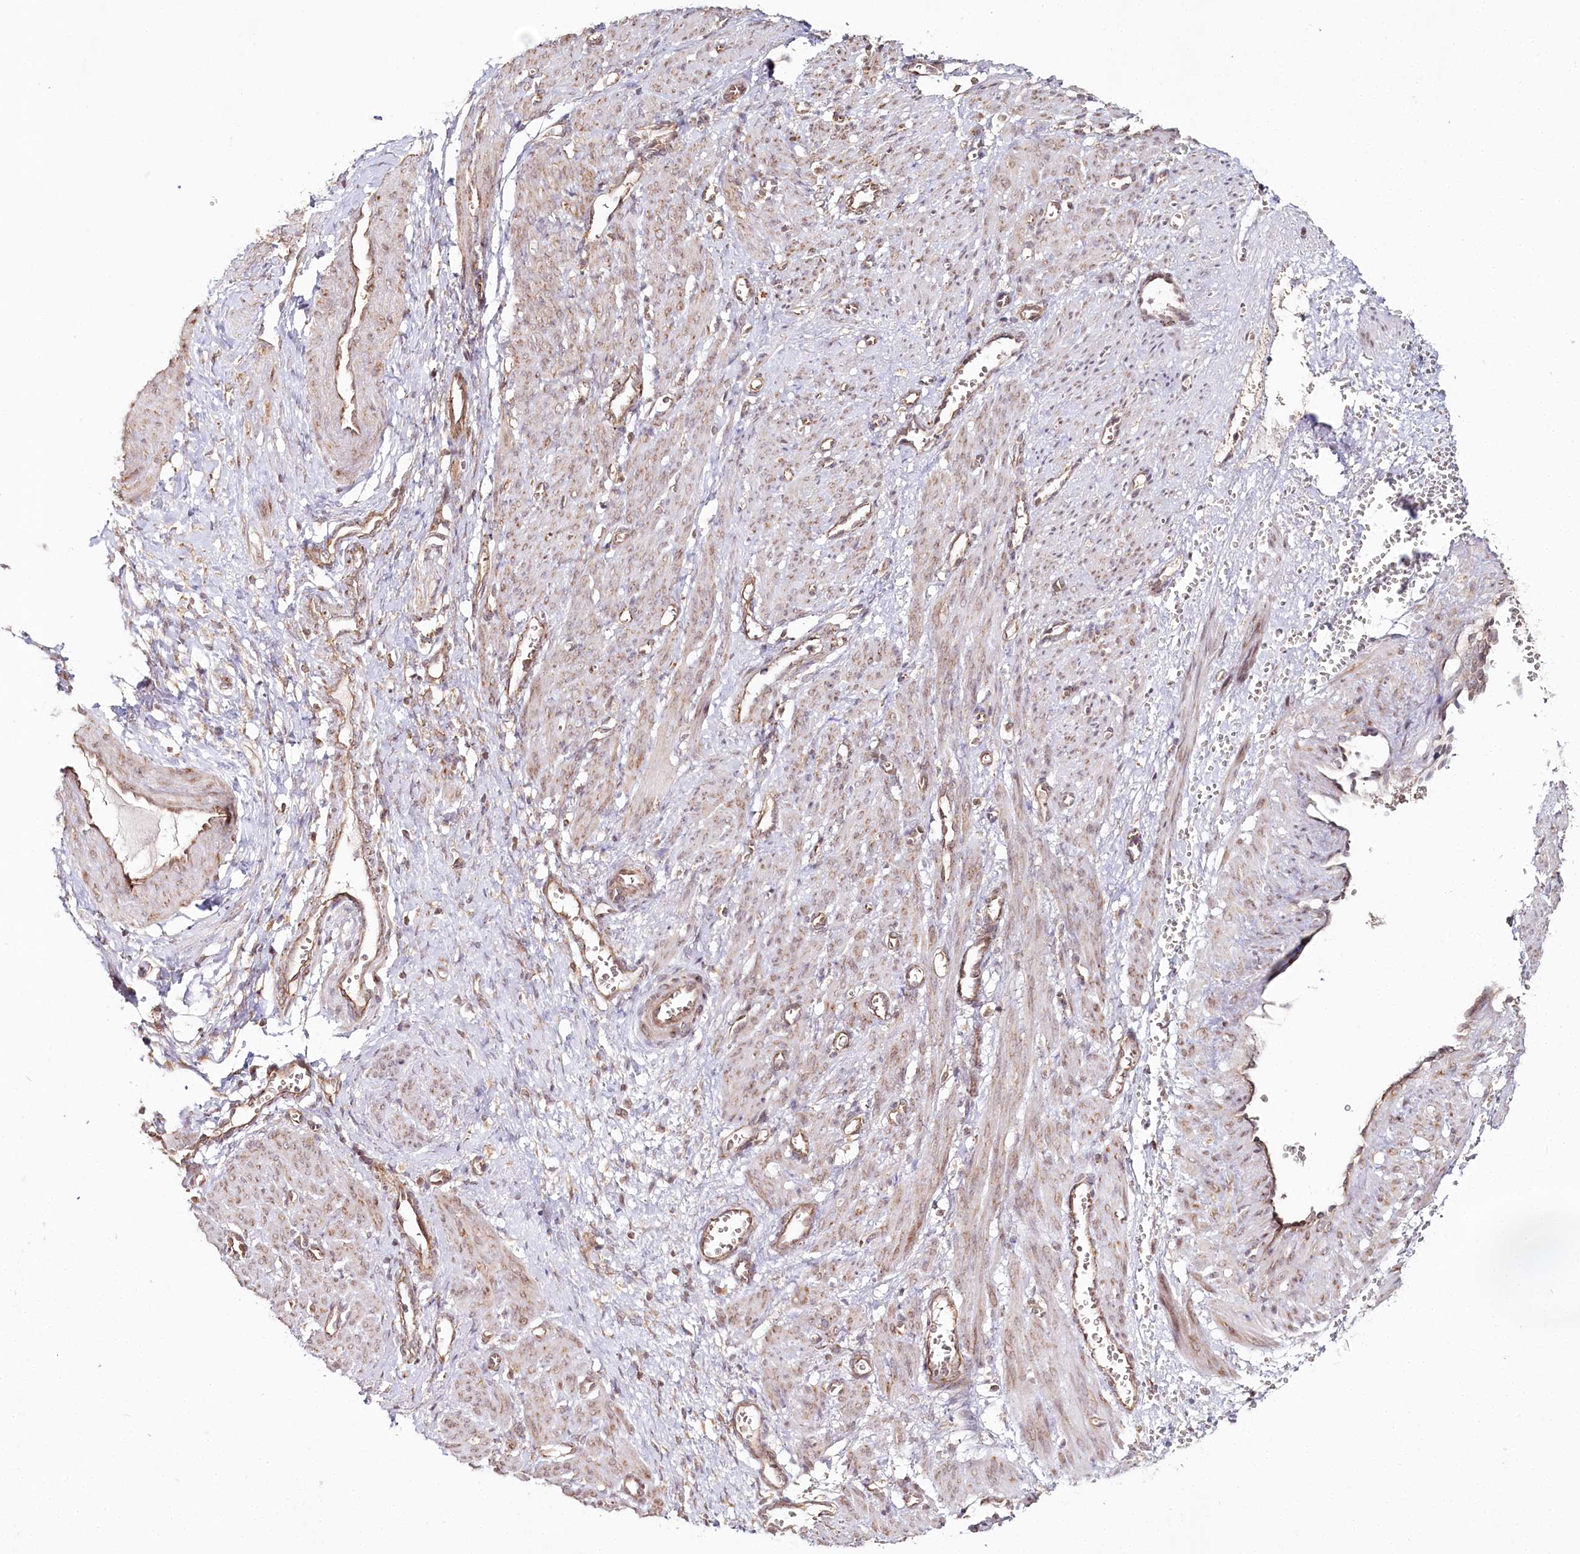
{"staining": {"intensity": "weak", "quantity": "25%-75%", "location": "cytoplasmic/membranous"}, "tissue": "smooth muscle", "cell_type": "Smooth muscle cells", "image_type": "normal", "snomed": [{"axis": "morphology", "description": "Normal tissue, NOS"}, {"axis": "topography", "description": "Endometrium"}], "caption": "Immunohistochemical staining of normal smooth muscle displays low levels of weak cytoplasmic/membranous expression in about 25%-75% of smooth muscle cells.", "gene": "OTUD4", "patient": {"sex": "female", "age": 33}}